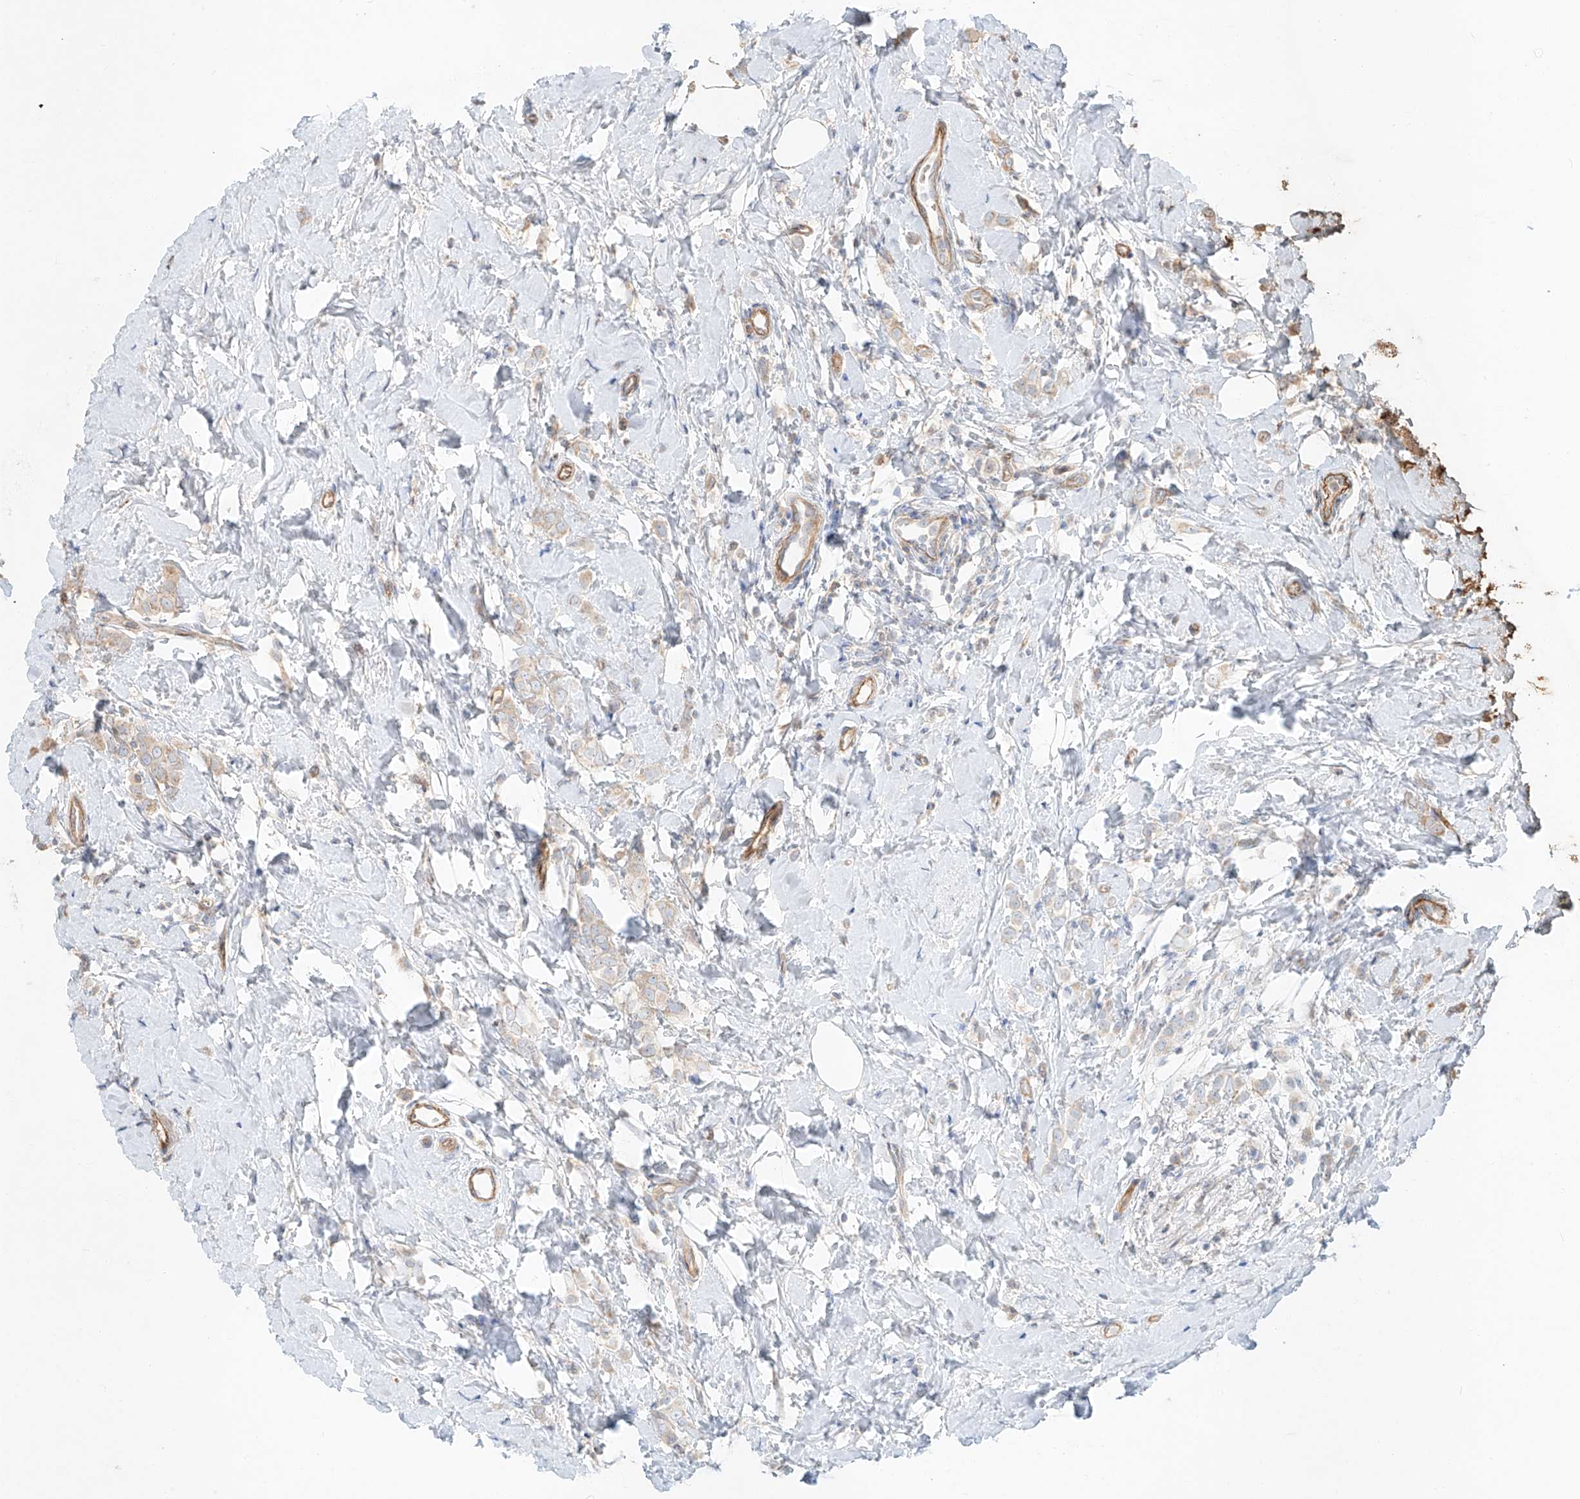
{"staining": {"intensity": "negative", "quantity": "none", "location": "none"}, "tissue": "breast cancer", "cell_type": "Tumor cells", "image_type": "cancer", "snomed": [{"axis": "morphology", "description": "Lobular carcinoma"}, {"axis": "topography", "description": "Breast"}], "caption": "IHC micrograph of neoplastic tissue: human breast cancer (lobular carcinoma) stained with DAB (3,3'-diaminobenzidine) exhibits no significant protein positivity in tumor cells.", "gene": "AJM1", "patient": {"sex": "female", "age": 47}}